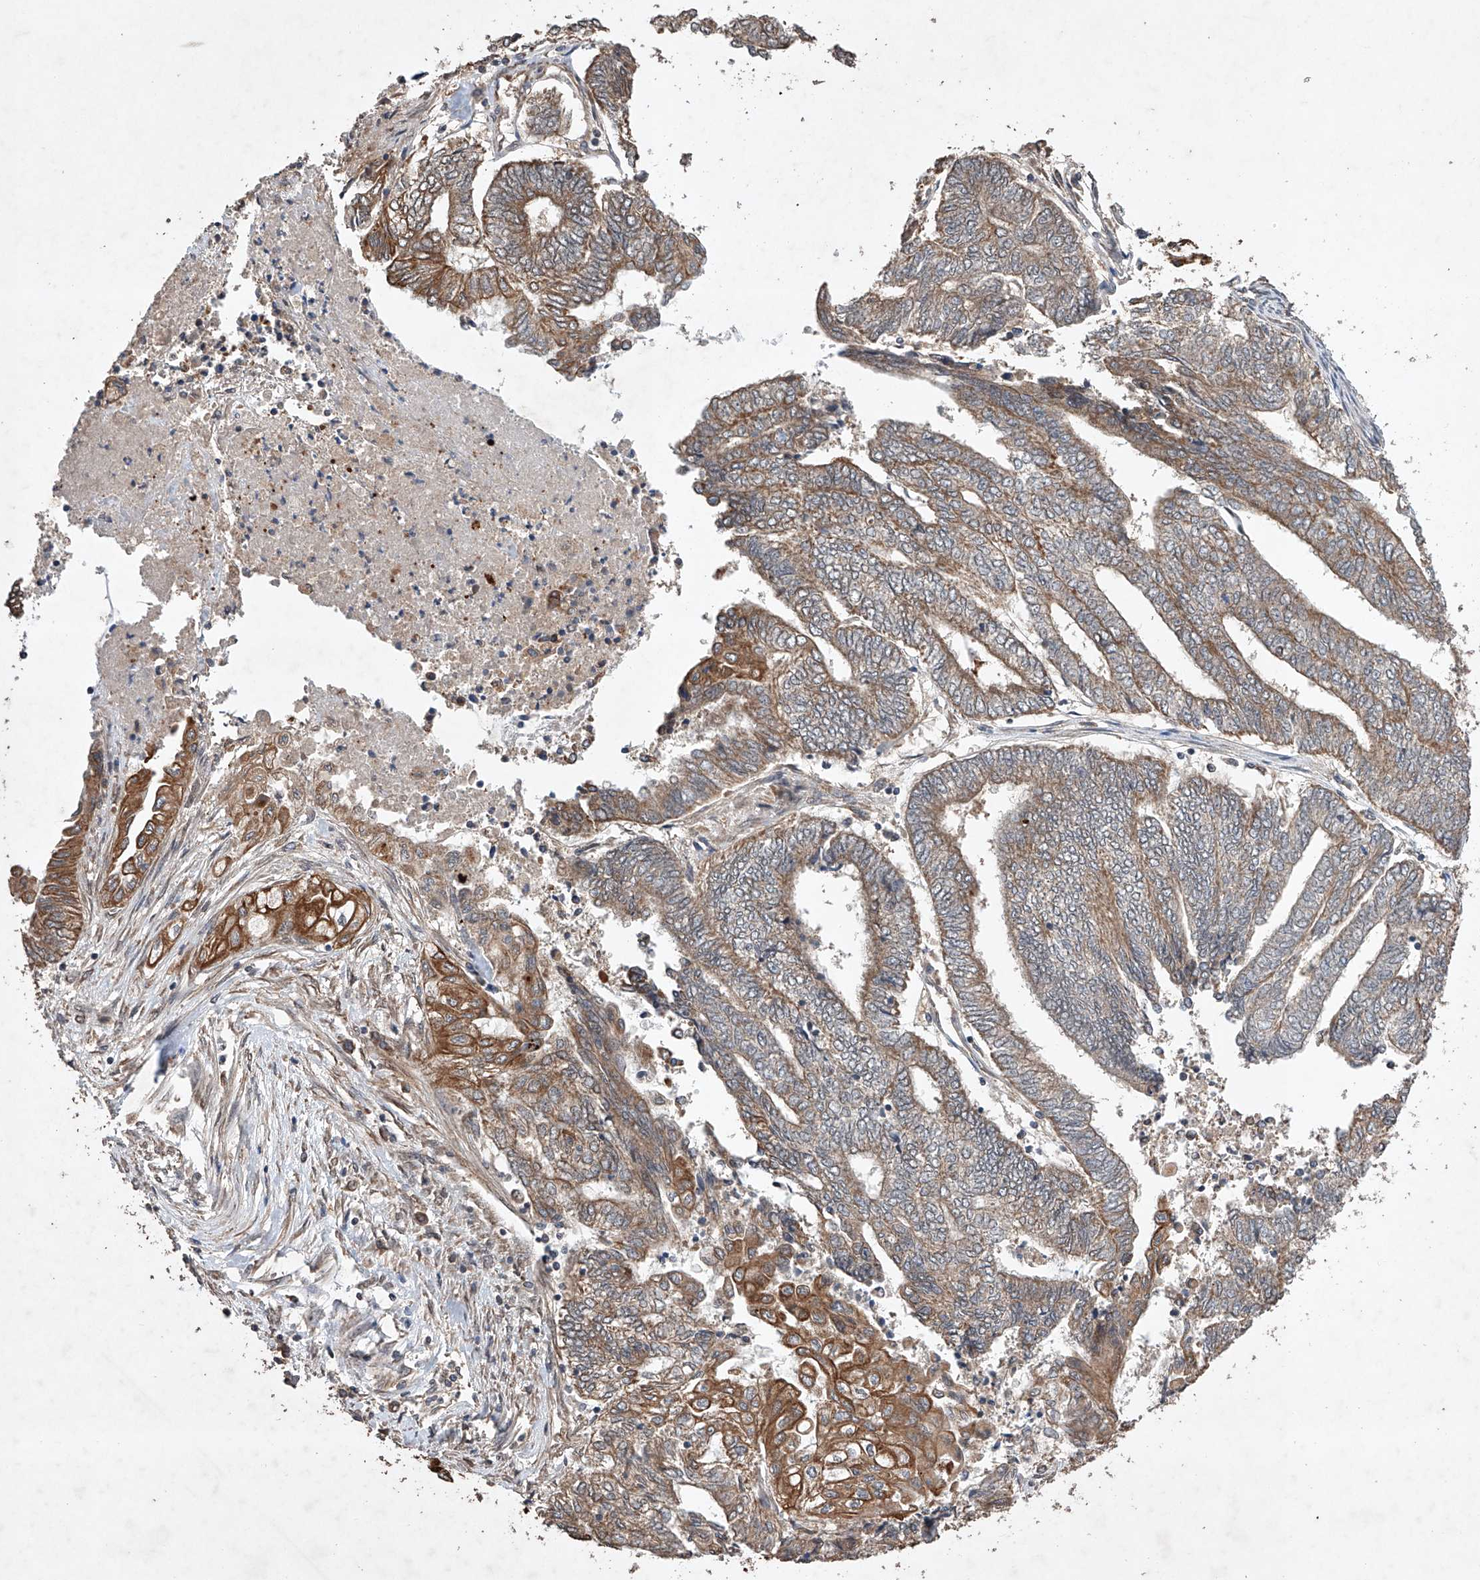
{"staining": {"intensity": "moderate", "quantity": ">75%", "location": "cytoplasmic/membranous"}, "tissue": "endometrial cancer", "cell_type": "Tumor cells", "image_type": "cancer", "snomed": [{"axis": "morphology", "description": "Adenocarcinoma, NOS"}, {"axis": "topography", "description": "Uterus"}, {"axis": "topography", "description": "Endometrium"}], "caption": "IHC of human endometrial adenocarcinoma displays medium levels of moderate cytoplasmic/membranous staining in approximately >75% of tumor cells.", "gene": "LURAP1", "patient": {"sex": "female", "age": 70}}